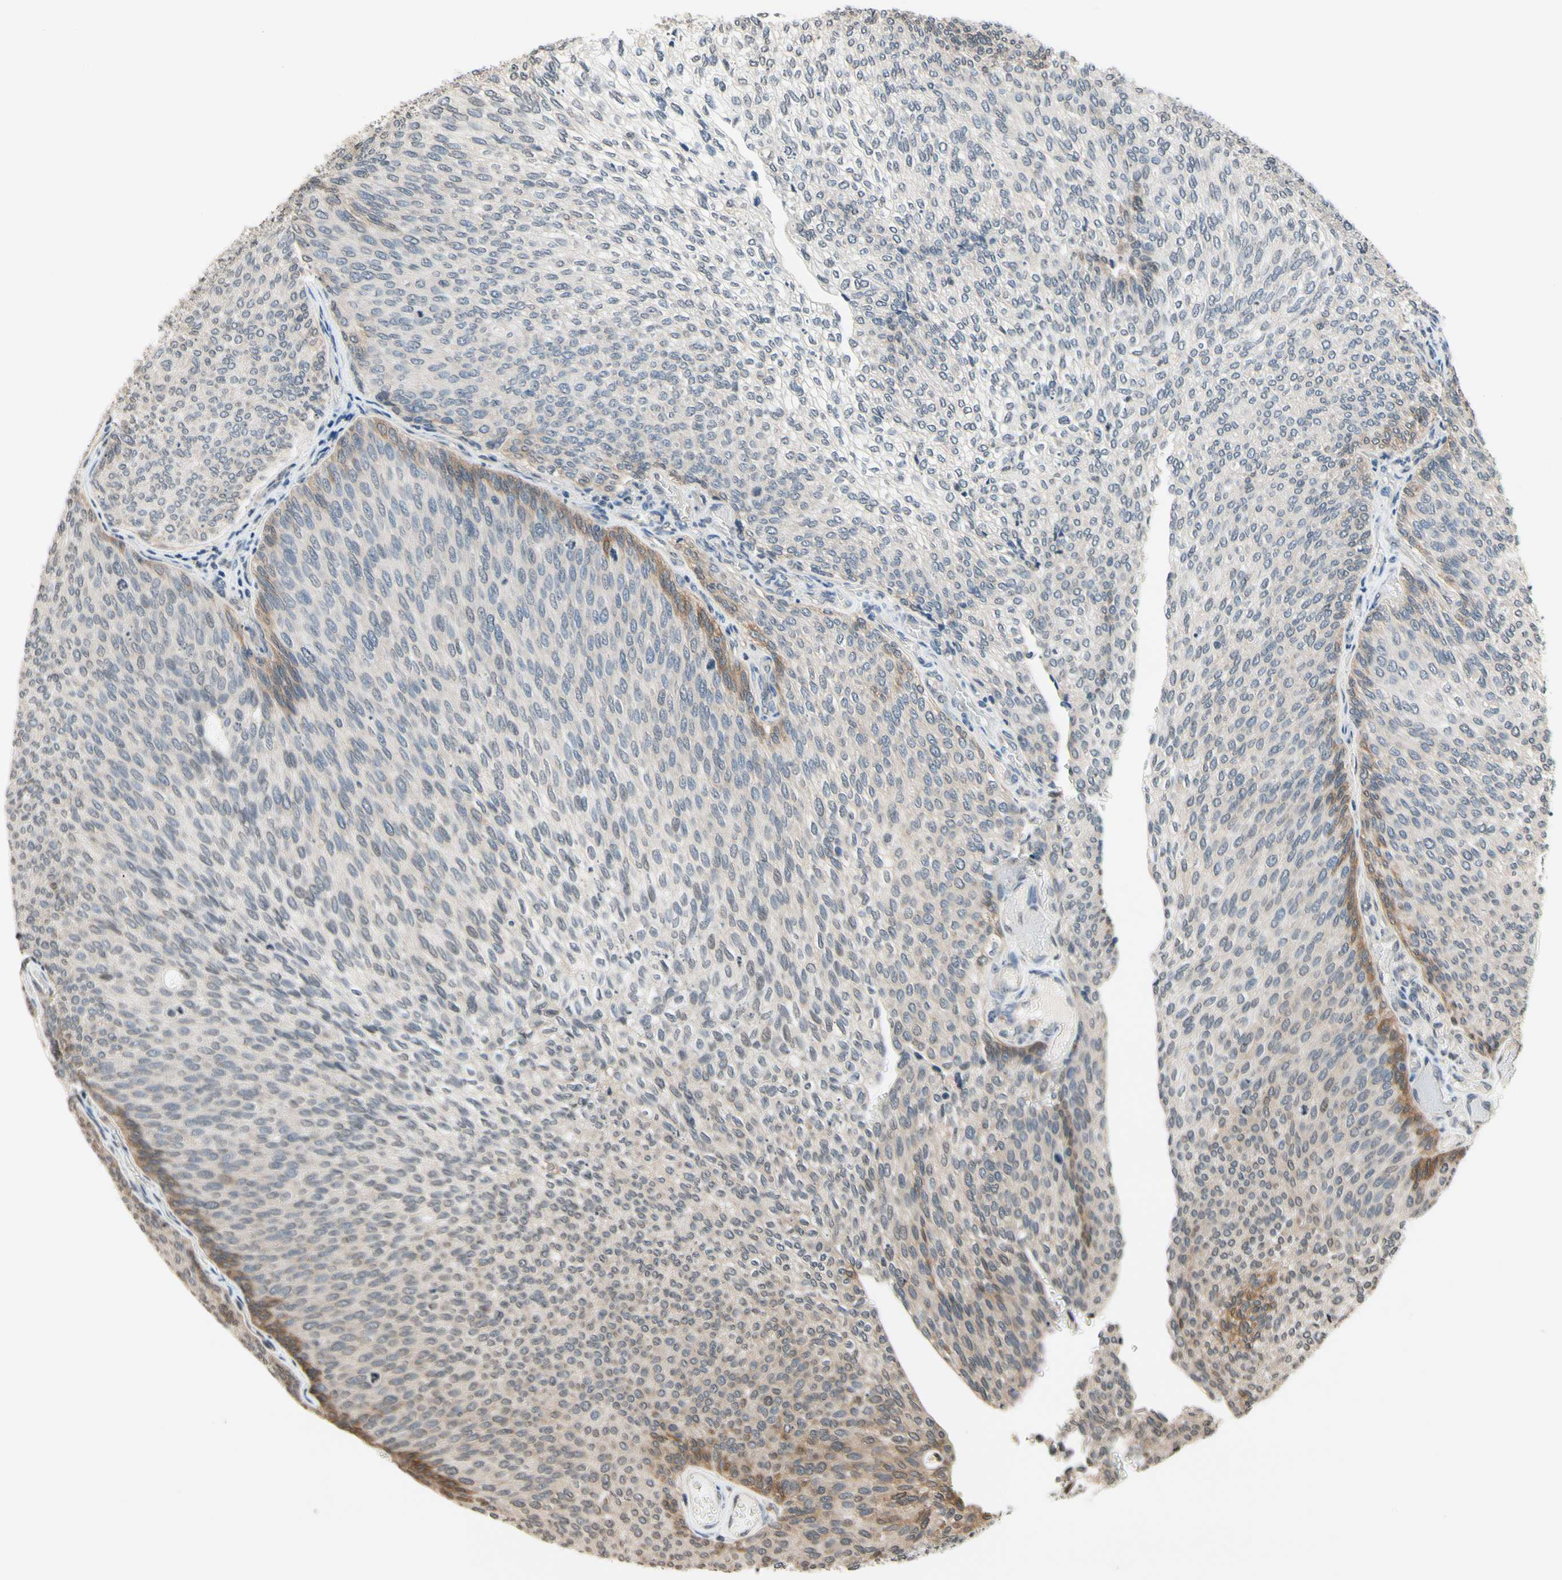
{"staining": {"intensity": "weak", "quantity": "<25%", "location": "cytoplasmic/membranous"}, "tissue": "urothelial cancer", "cell_type": "Tumor cells", "image_type": "cancer", "snomed": [{"axis": "morphology", "description": "Urothelial carcinoma, Low grade"}, {"axis": "topography", "description": "Urinary bladder"}], "caption": "An image of urothelial carcinoma (low-grade) stained for a protein shows no brown staining in tumor cells.", "gene": "GCLC", "patient": {"sex": "female", "age": 79}}